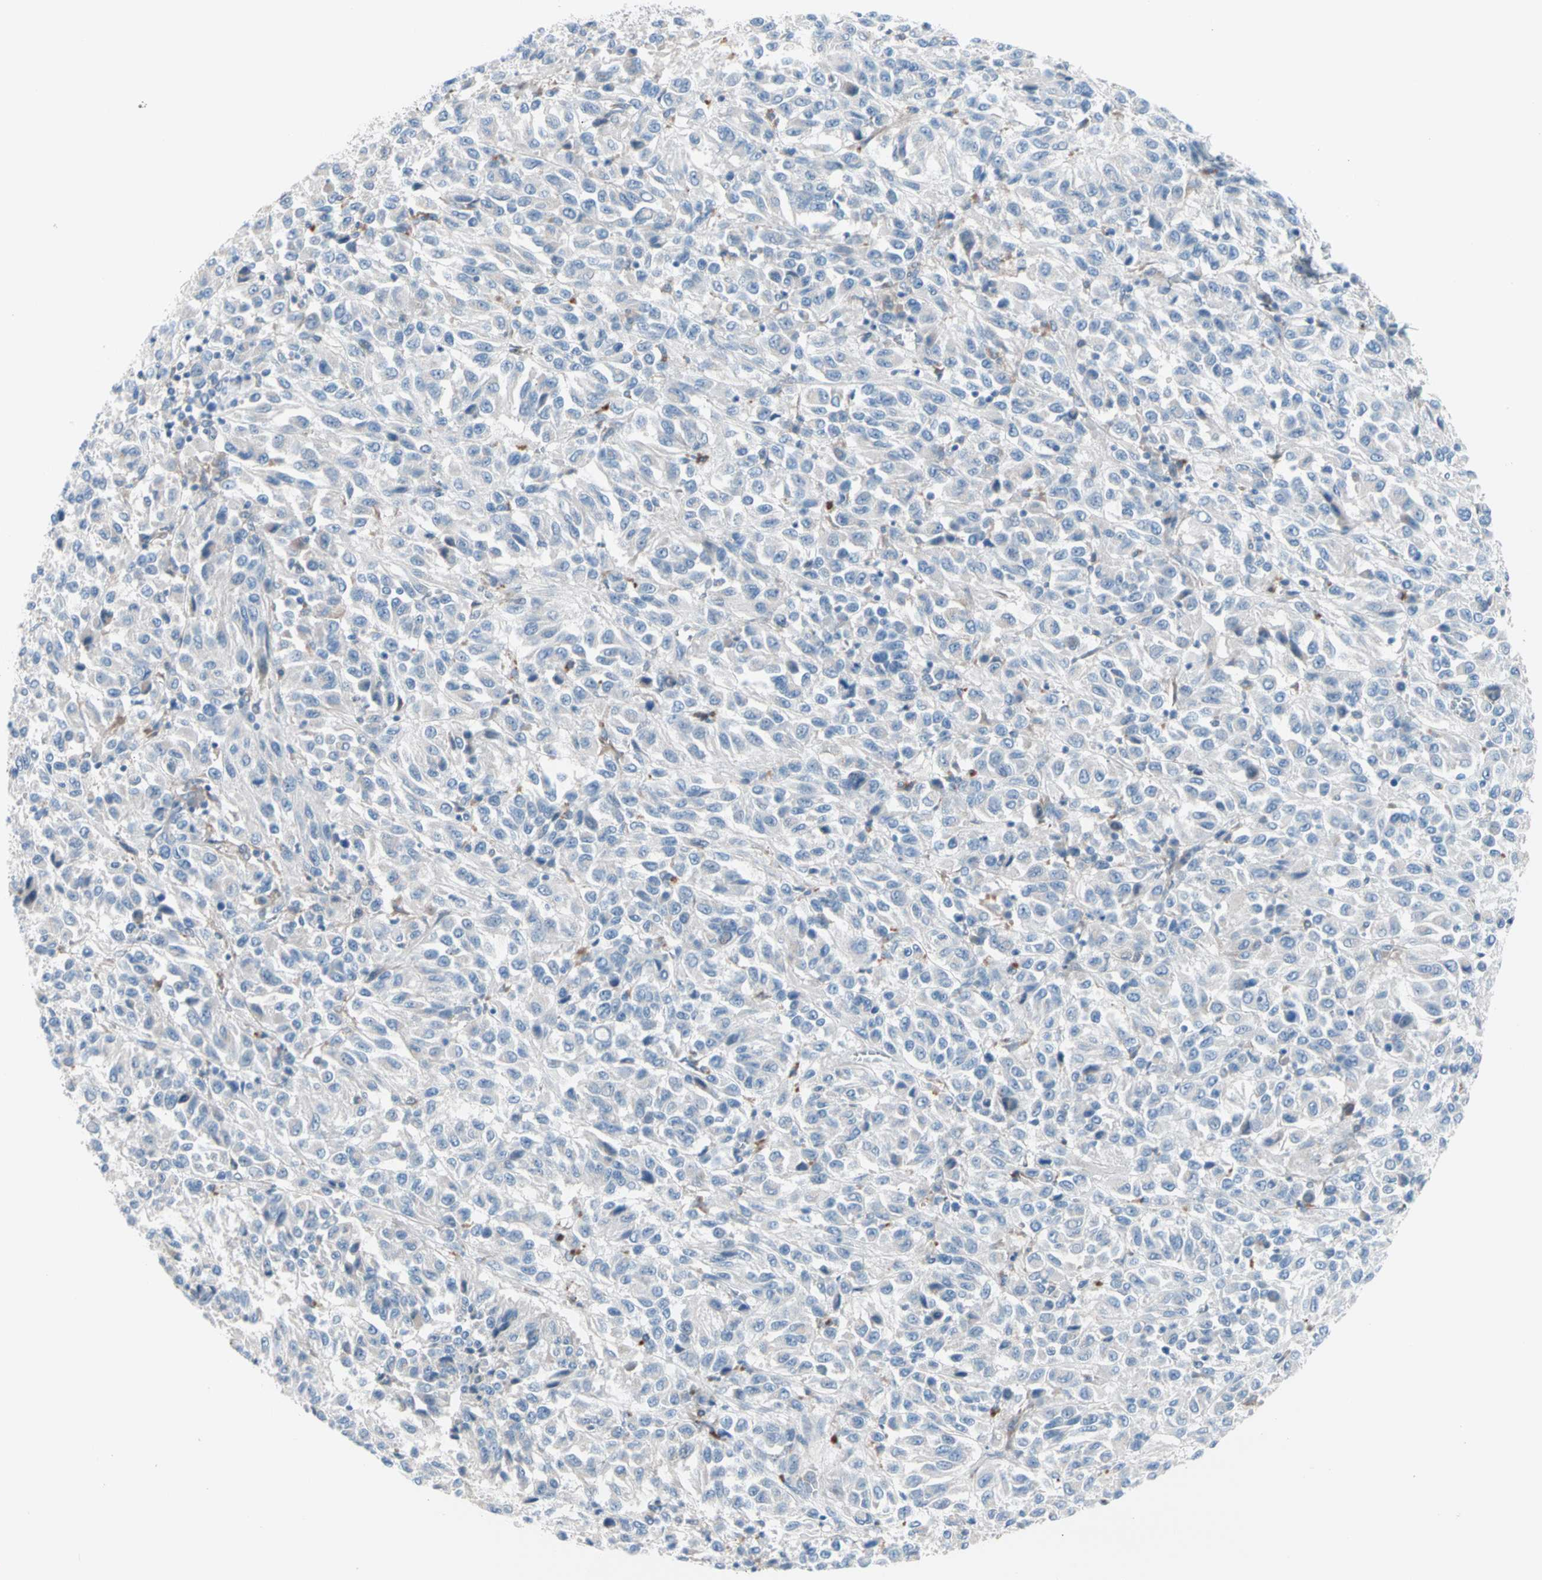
{"staining": {"intensity": "negative", "quantity": "none", "location": "none"}, "tissue": "melanoma", "cell_type": "Tumor cells", "image_type": "cancer", "snomed": [{"axis": "morphology", "description": "Malignant melanoma, Metastatic site"}, {"axis": "topography", "description": "Lung"}], "caption": "IHC histopathology image of neoplastic tissue: human malignant melanoma (metastatic site) stained with DAB shows no significant protein positivity in tumor cells.", "gene": "CASQ1", "patient": {"sex": "male", "age": 64}}